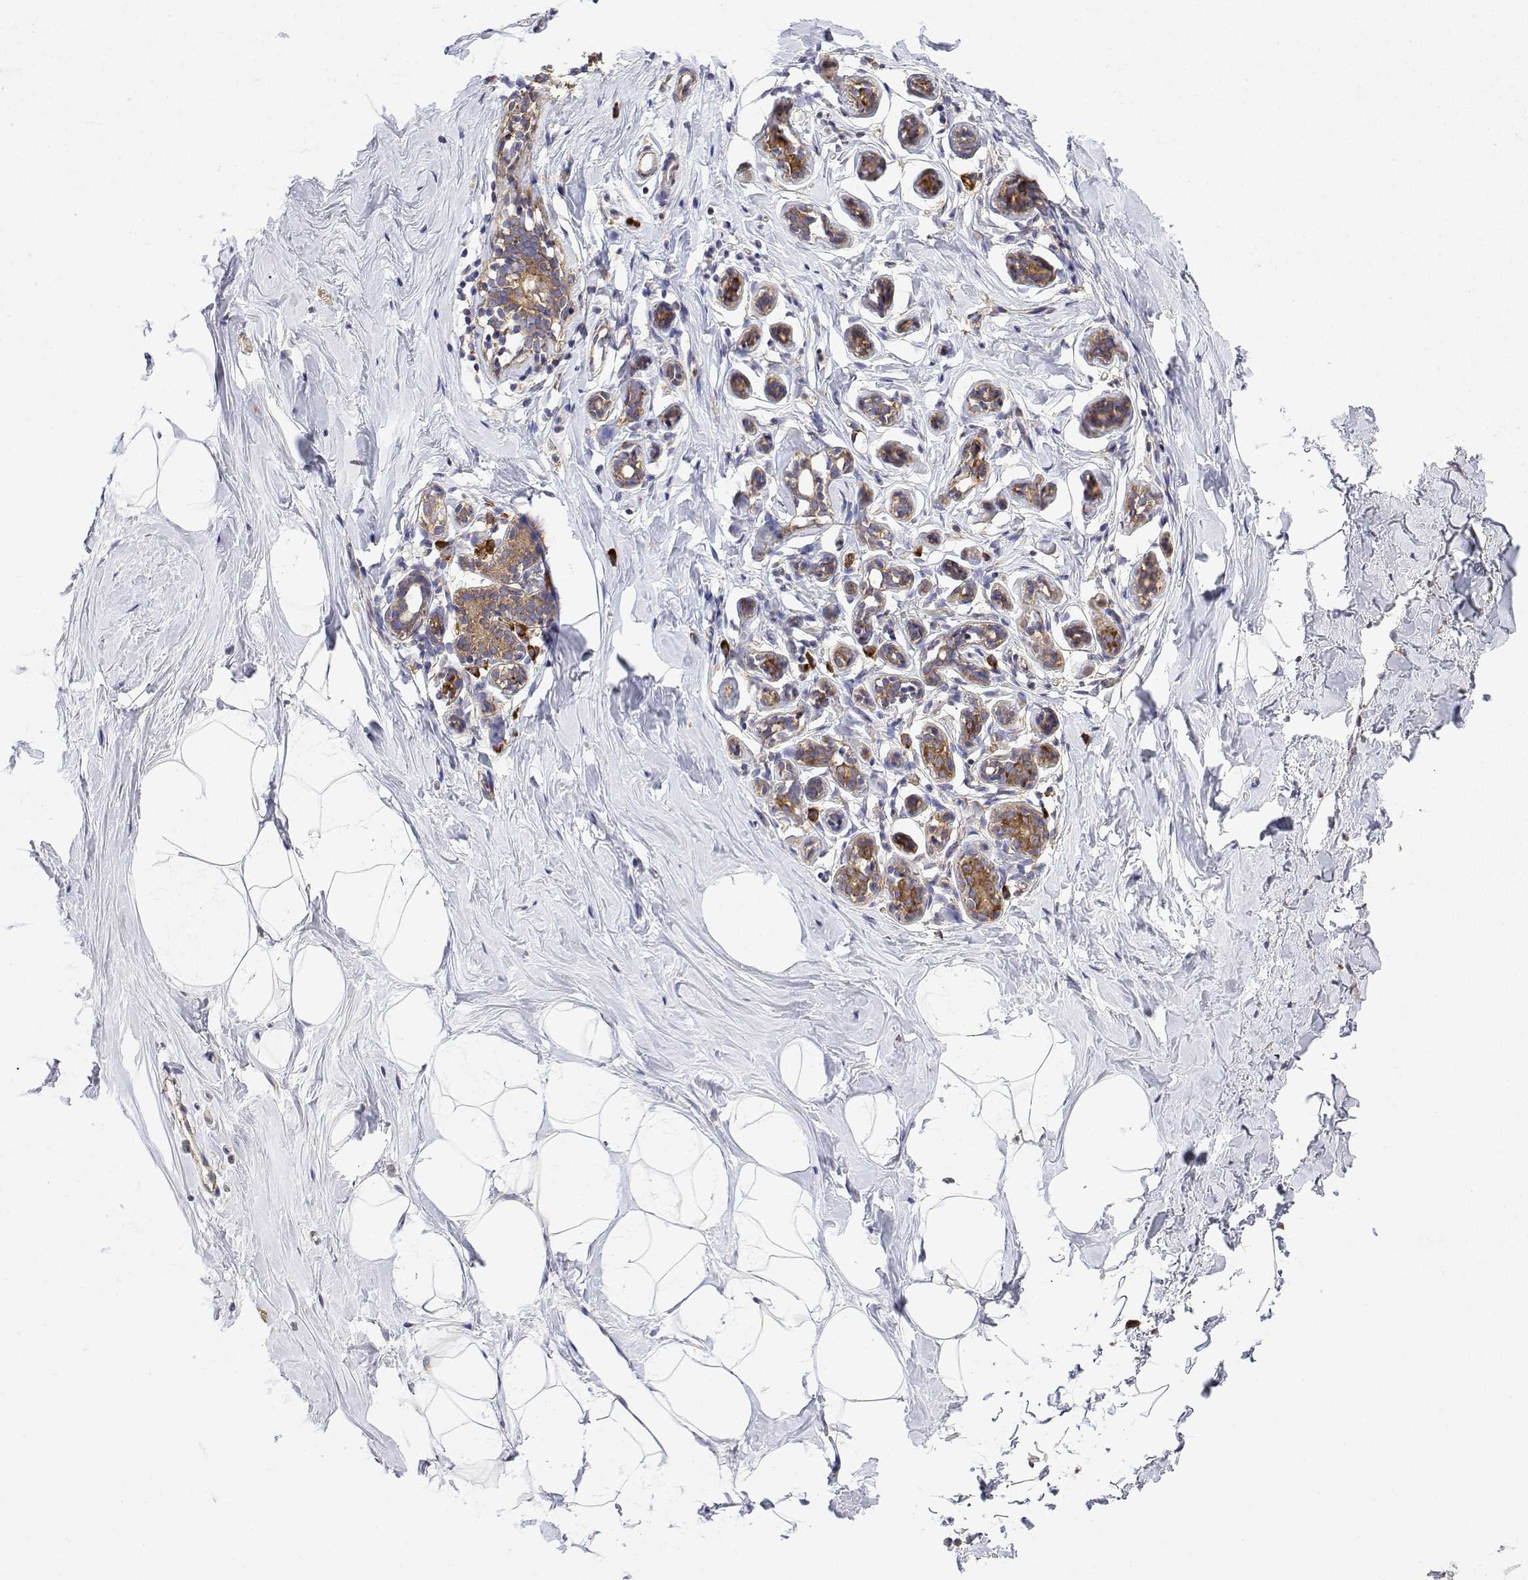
{"staining": {"intensity": "moderate", "quantity": "25%-75%", "location": "cytoplasmic/membranous"}, "tissue": "breast", "cell_type": "Adipocytes", "image_type": "normal", "snomed": [{"axis": "morphology", "description": "Normal tissue, NOS"}, {"axis": "topography", "description": "Breast"}], "caption": "Moderate cytoplasmic/membranous protein staining is present in approximately 25%-75% of adipocytes in breast. The staining was performed using DAB to visualize the protein expression in brown, while the nuclei were stained in blue with hematoxylin (Magnification: 20x).", "gene": "EEF1G", "patient": {"sex": "female", "age": 32}}